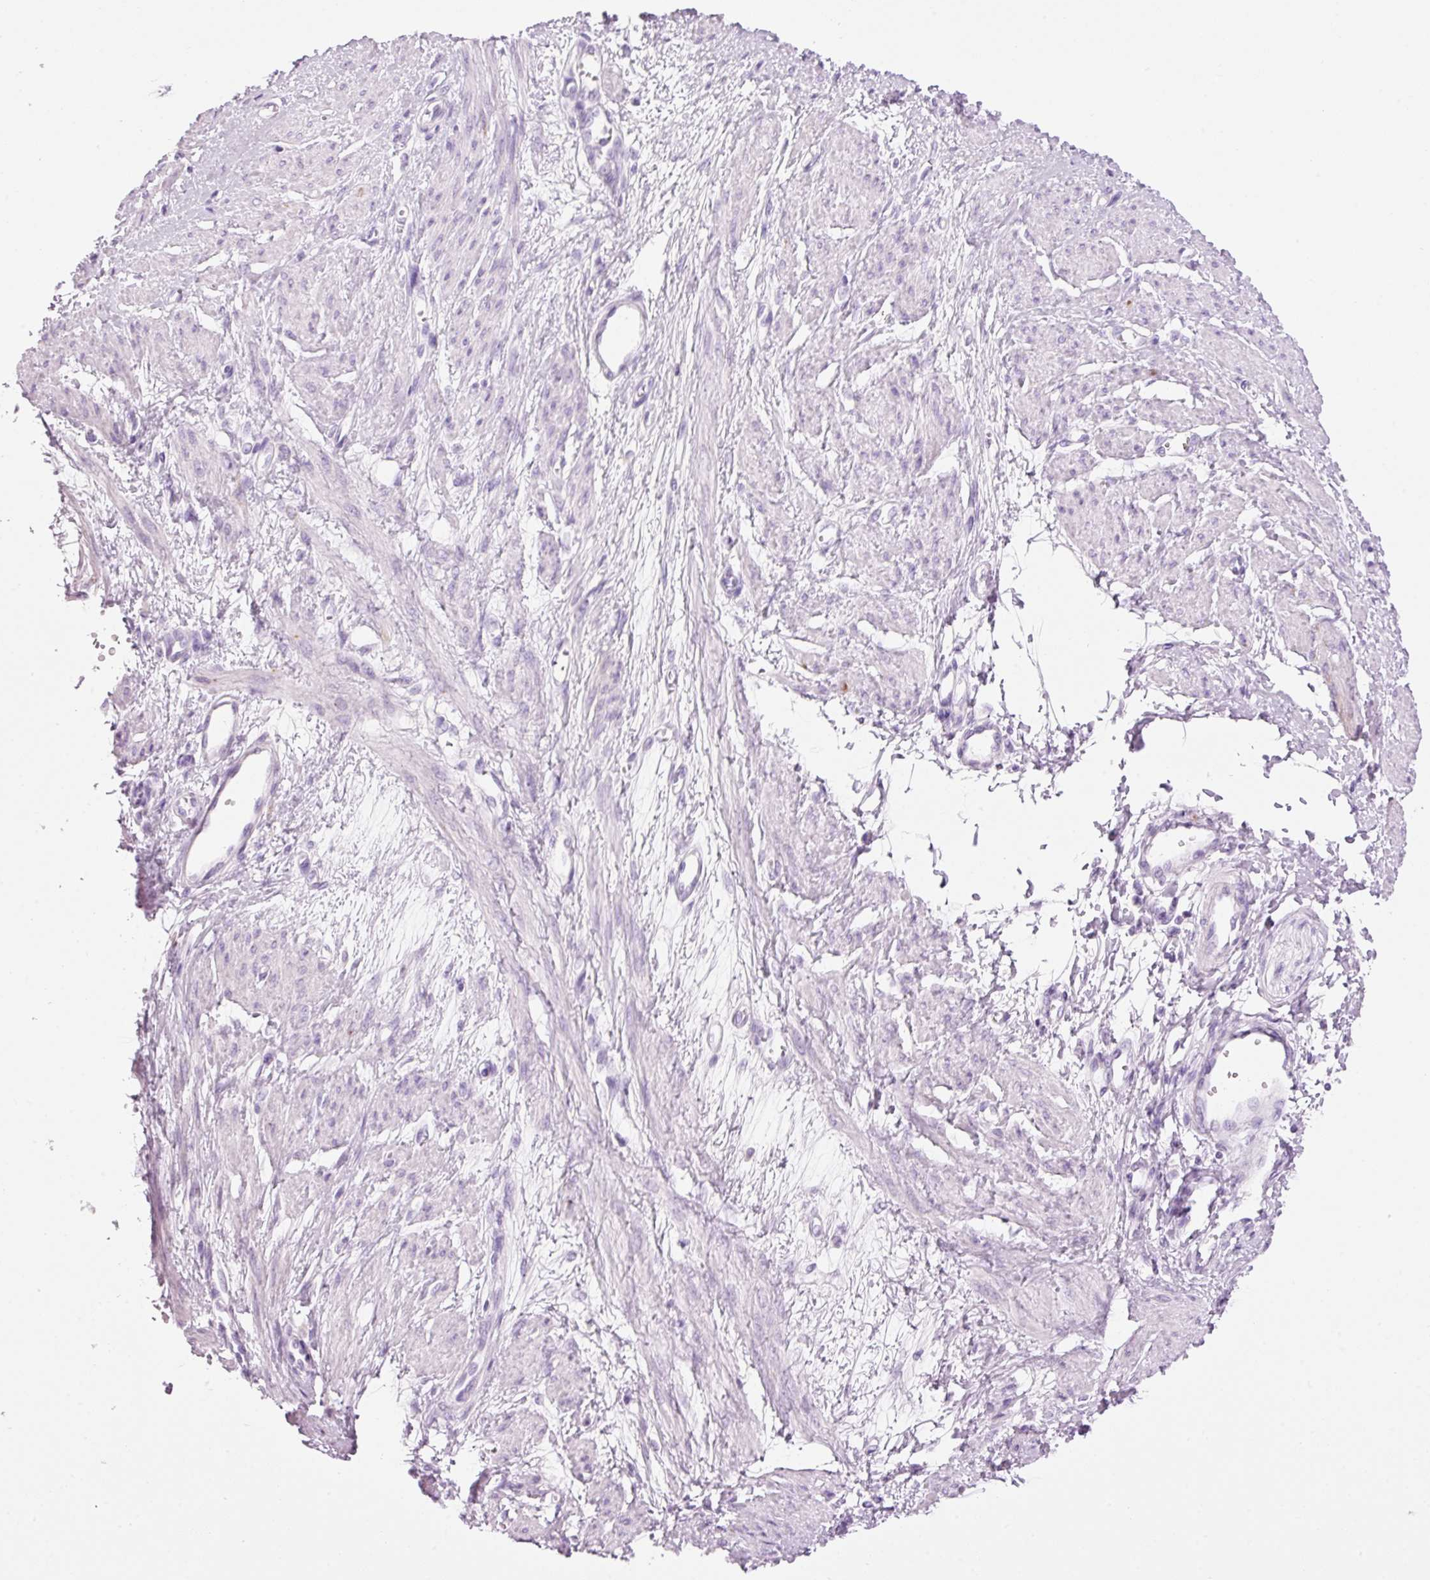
{"staining": {"intensity": "negative", "quantity": "none", "location": "none"}, "tissue": "smooth muscle", "cell_type": "Smooth muscle cells", "image_type": "normal", "snomed": [{"axis": "morphology", "description": "Normal tissue, NOS"}, {"axis": "topography", "description": "Smooth muscle"}, {"axis": "topography", "description": "Uterus"}], "caption": "Smooth muscle cells show no significant protein staining in benign smooth muscle. (Stains: DAB (3,3'-diaminobenzidine) IHC with hematoxylin counter stain, Microscopy: brightfield microscopy at high magnification).", "gene": "CARD16", "patient": {"sex": "female", "age": 39}}